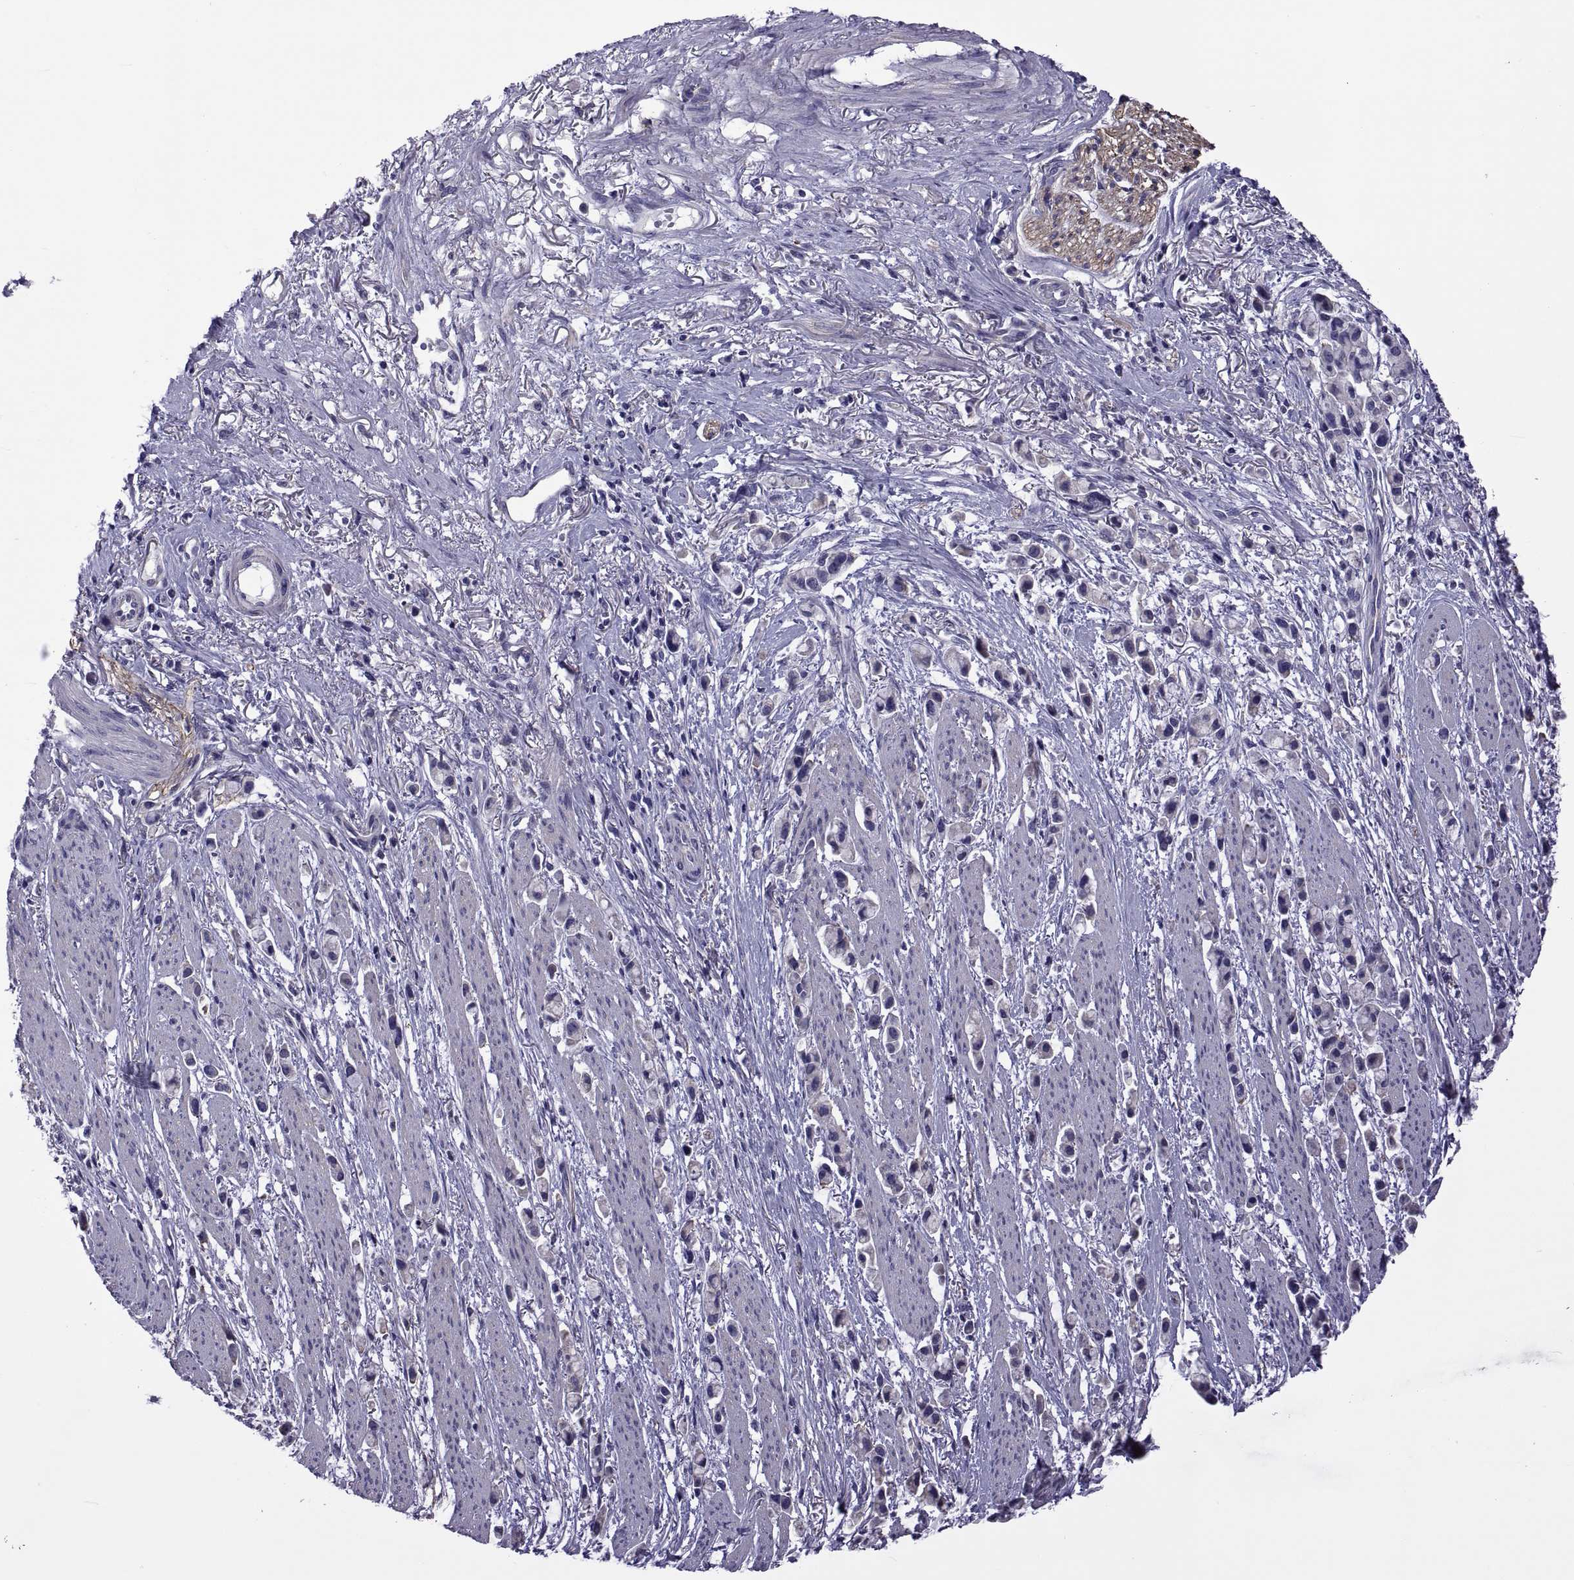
{"staining": {"intensity": "negative", "quantity": "none", "location": "none"}, "tissue": "stomach cancer", "cell_type": "Tumor cells", "image_type": "cancer", "snomed": [{"axis": "morphology", "description": "Adenocarcinoma, NOS"}, {"axis": "topography", "description": "Stomach"}], "caption": "This is a photomicrograph of immunohistochemistry staining of adenocarcinoma (stomach), which shows no expression in tumor cells.", "gene": "TMC3", "patient": {"sex": "female", "age": 81}}